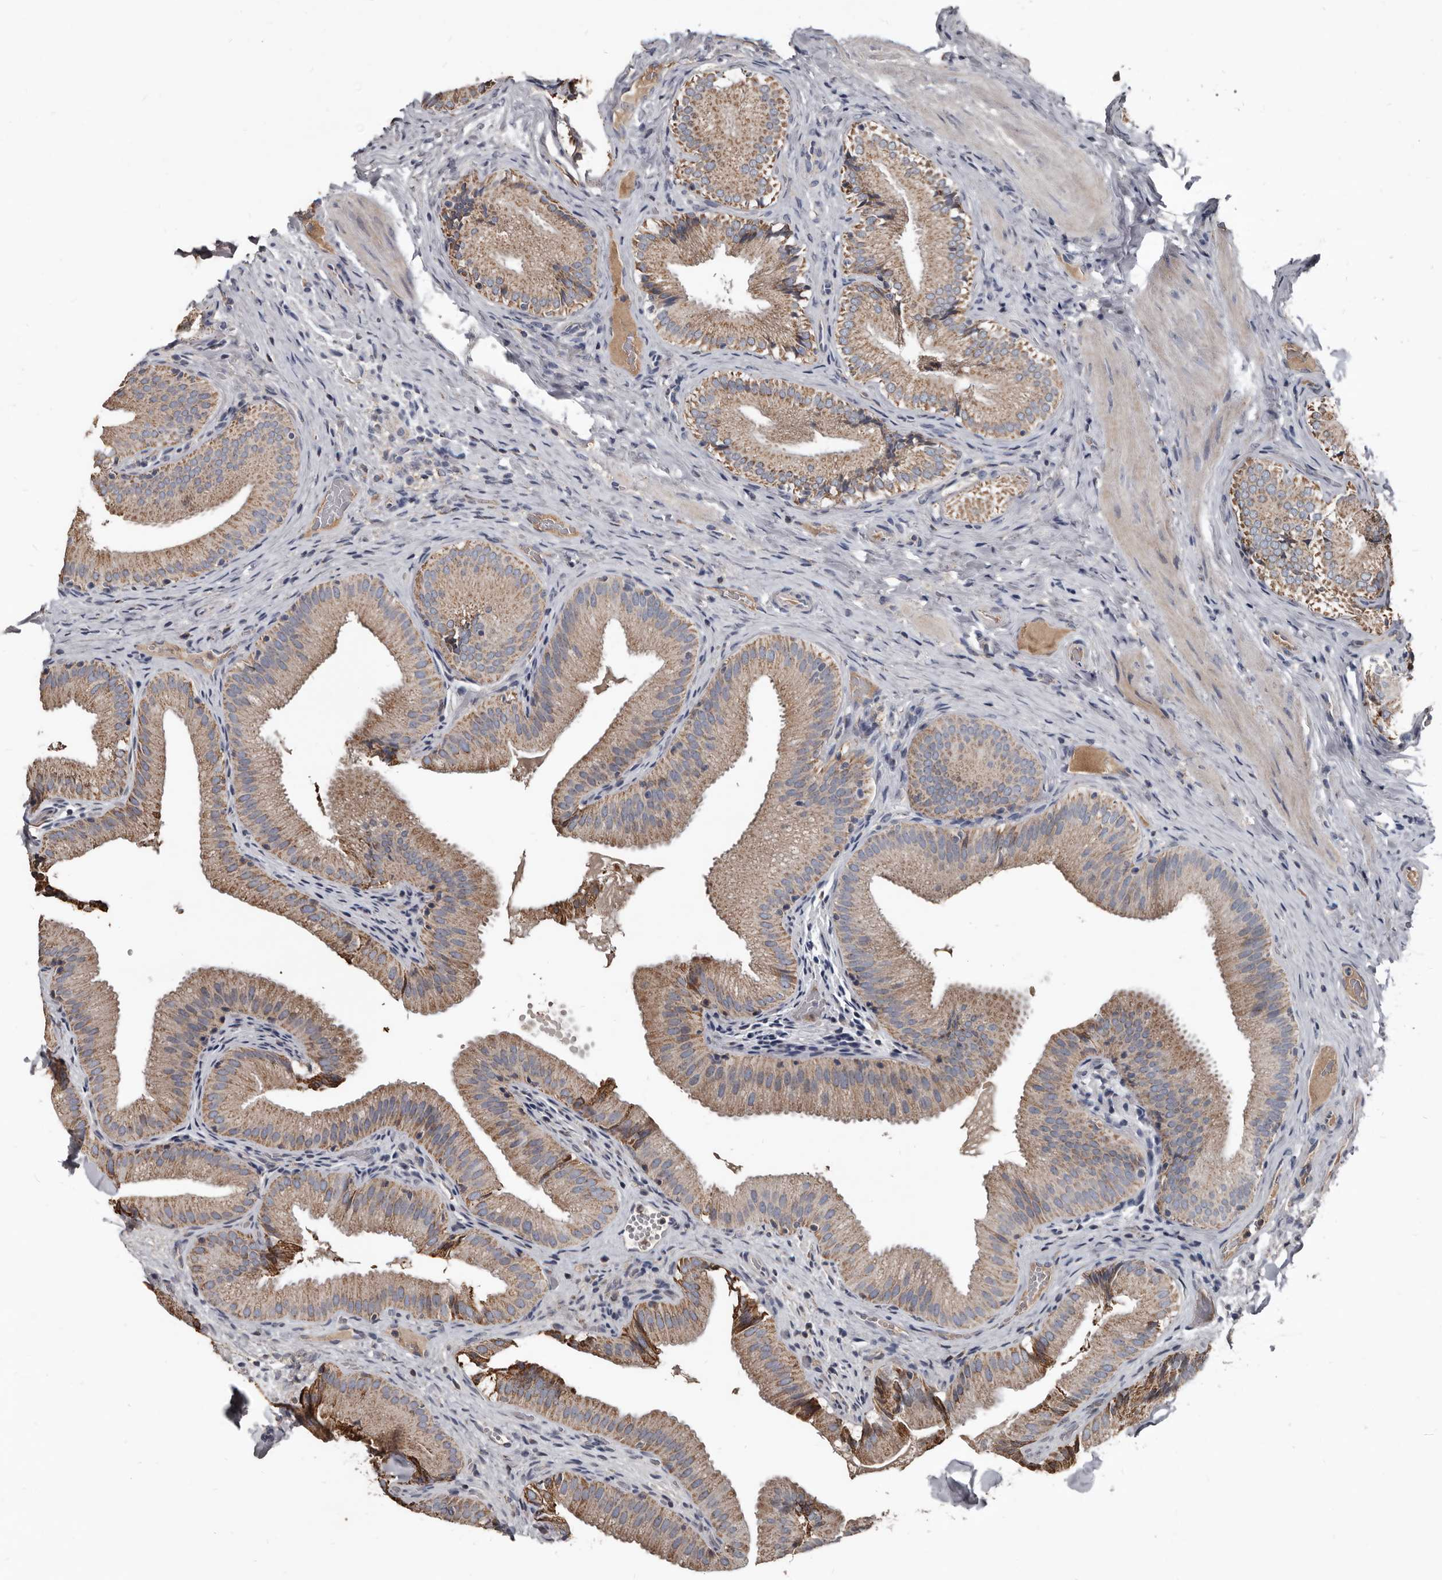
{"staining": {"intensity": "moderate", "quantity": ">75%", "location": "cytoplasmic/membranous"}, "tissue": "gallbladder", "cell_type": "Glandular cells", "image_type": "normal", "snomed": [{"axis": "morphology", "description": "Normal tissue, NOS"}, {"axis": "topography", "description": "Gallbladder"}], "caption": "Brown immunohistochemical staining in normal human gallbladder exhibits moderate cytoplasmic/membranous expression in about >75% of glandular cells.", "gene": "GREB1", "patient": {"sex": "female", "age": 30}}